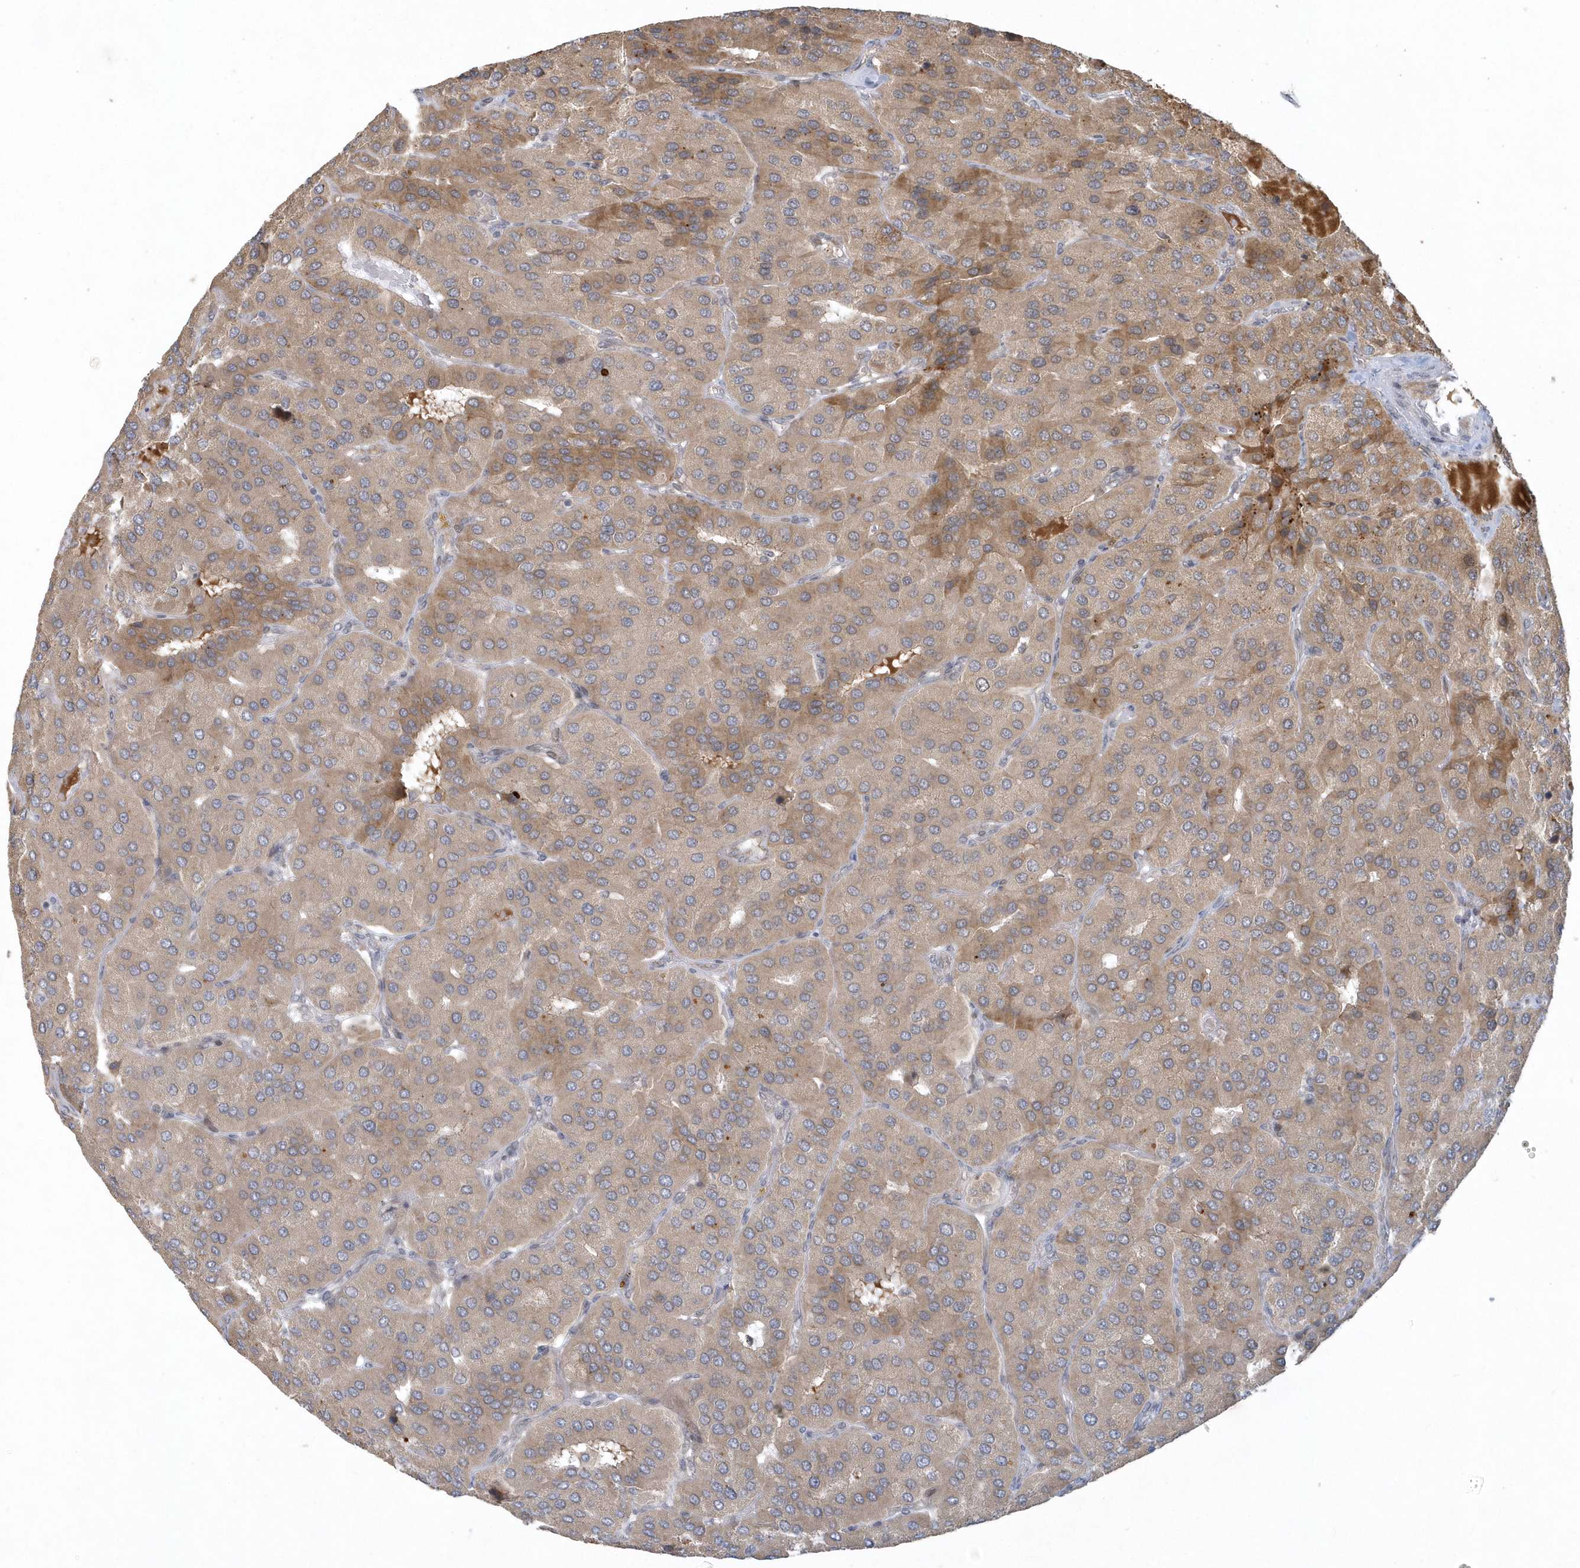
{"staining": {"intensity": "moderate", "quantity": ">75%", "location": "cytoplasmic/membranous"}, "tissue": "parathyroid gland", "cell_type": "Glandular cells", "image_type": "normal", "snomed": [{"axis": "morphology", "description": "Normal tissue, NOS"}, {"axis": "morphology", "description": "Adenoma, NOS"}, {"axis": "topography", "description": "Parathyroid gland"}], "caption": "Immunohistochemical staining of normal parathyroid gland displays medium levels of moderate cytoplasmic/membranous positivity in about >75% of glandular cells.", "gene": "TRAIP", "patient": {"sex": "female", "age": 86}}